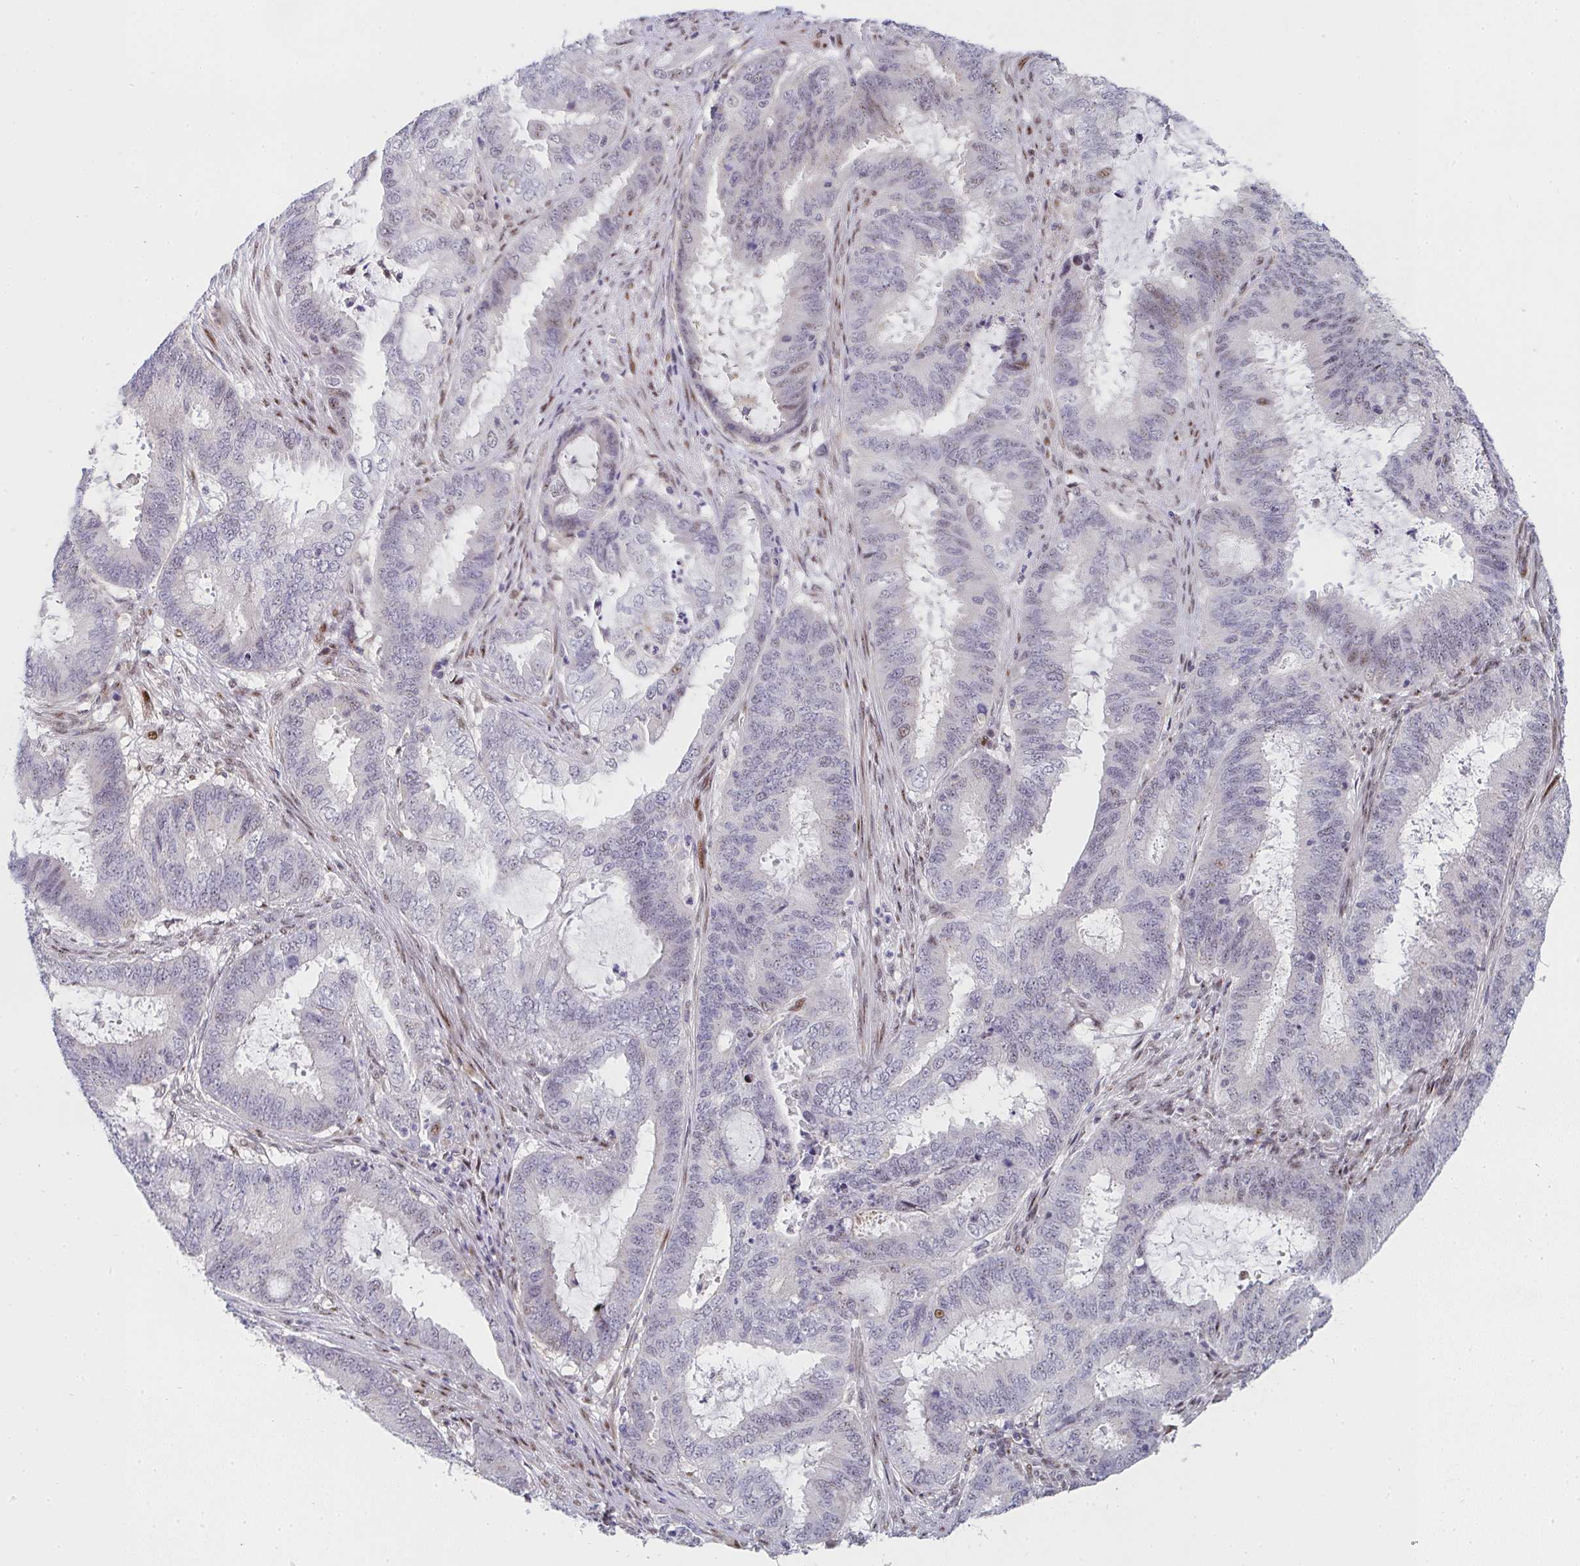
{"staining": {"intensity": "weak", "quantity": "<25%", "location": "nuclear"}, "tissue": "endometrial cancer", "cell_type": "Tumor cells", "image_type": "cancer", "snomed": [{"axis": "morphology", "description": "Adenocarcinoma, NOS"}, {"axis": "topography", "description": "Endometrium"}], "caption": "Micrograph shows no protein expression in tumor cells of endometrial cancer (adenocarcinoma) tissue.", "gene": "ZIC3", "patient": {"sex": "female", "age": 51}}